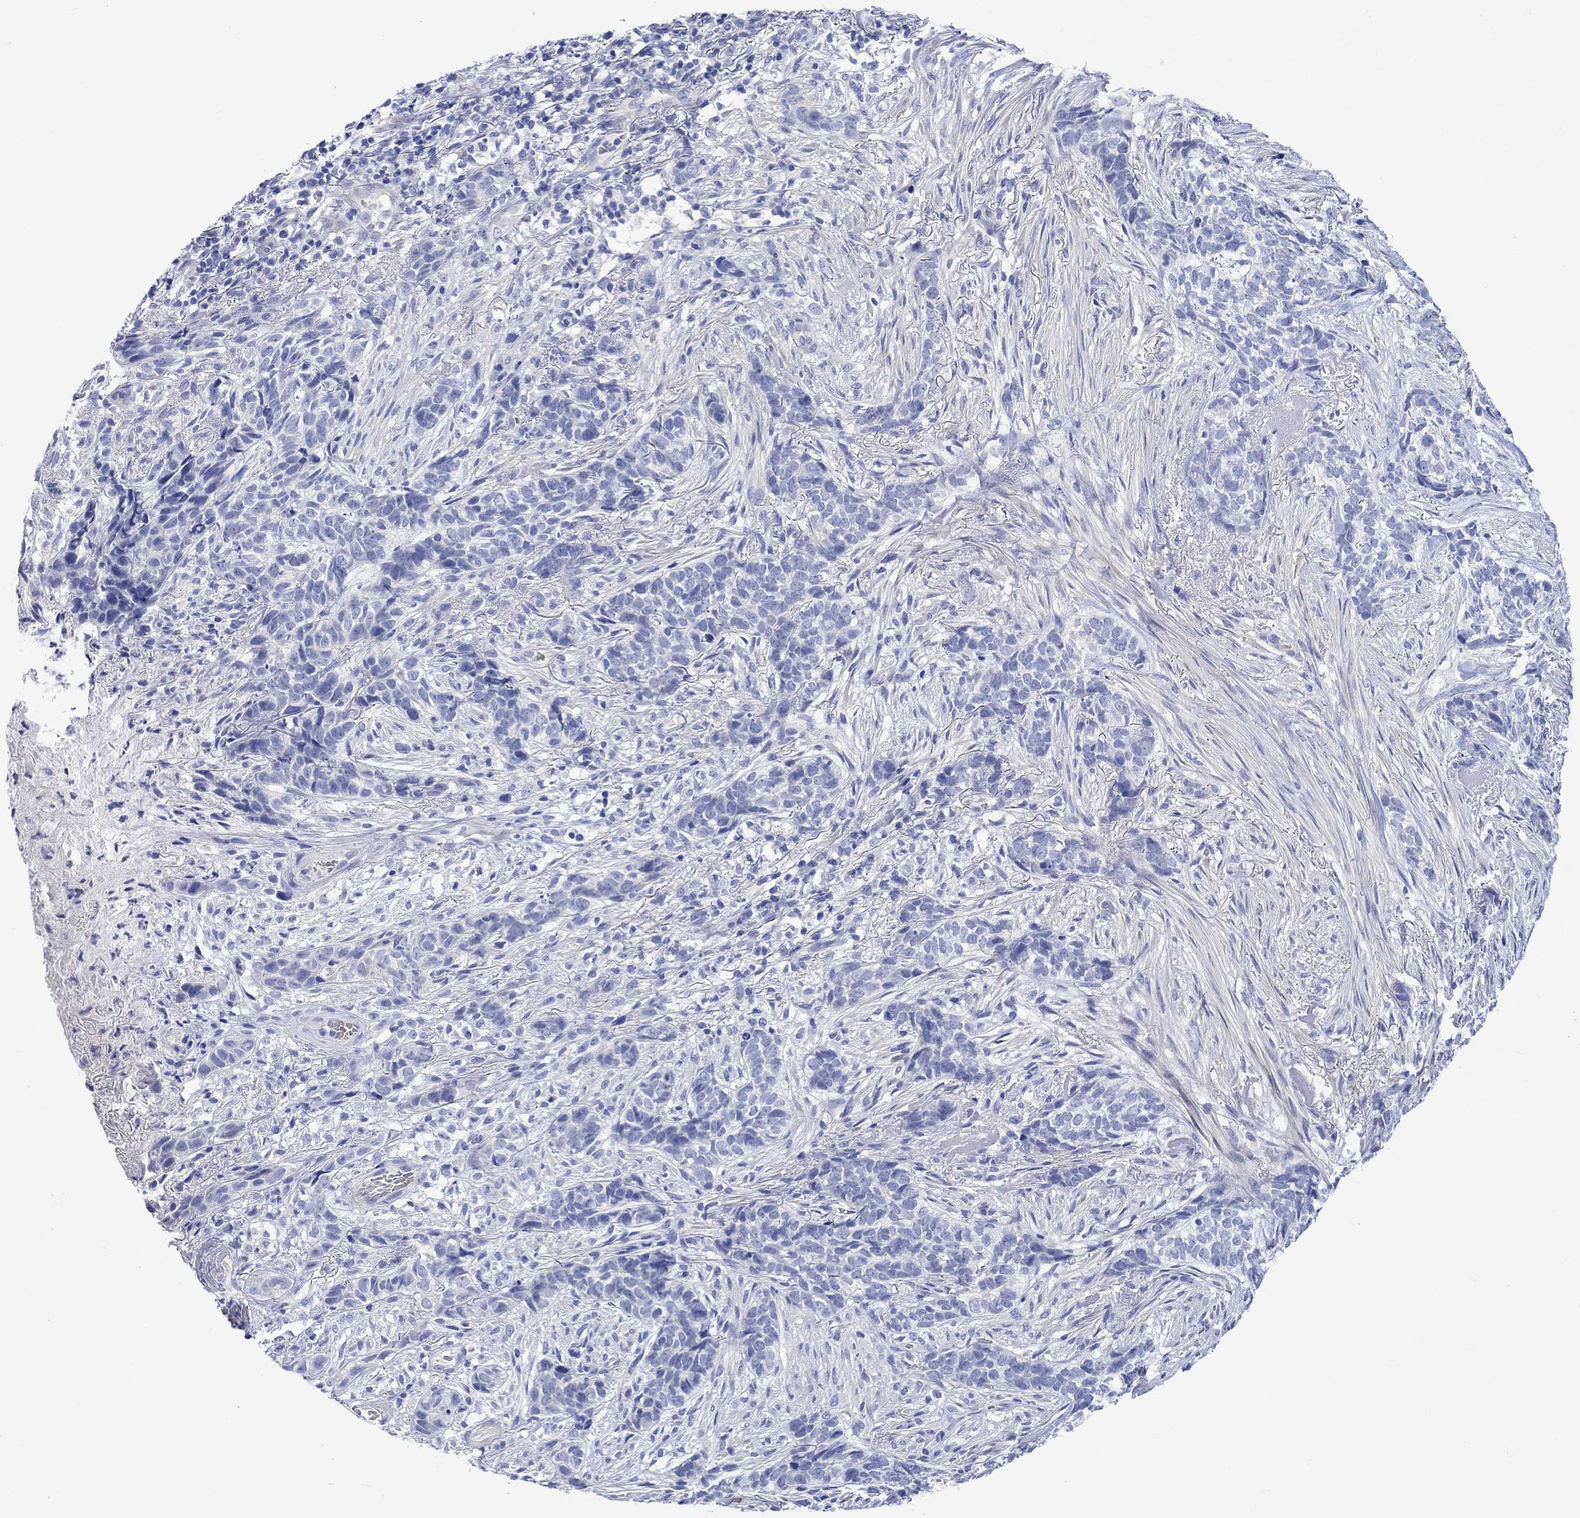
{"staining": {"intensity": "negative", "quantity": "none", "location": "none"}, "tissue": "skin cancer", "cell_type": "Tumor cells", "image_type": "cancer", "snomed": [{"axis": "morphology", "description": "Basal cell carcinoma"}, {"axis": "topography", "description": "Skin"}], "caption": "Photomicrograph shows no significant protein positivity in tumor cells of skin basal cell carcinoma. Brightfield microscopy of immunohistochemistry stained with DAB (3,3'-diaminobenzidine) (brown) and hematoxylin (blue), captured at high magnification.", "gene": "NRIP3", "patient": {"sex": "female", "age": 69}}